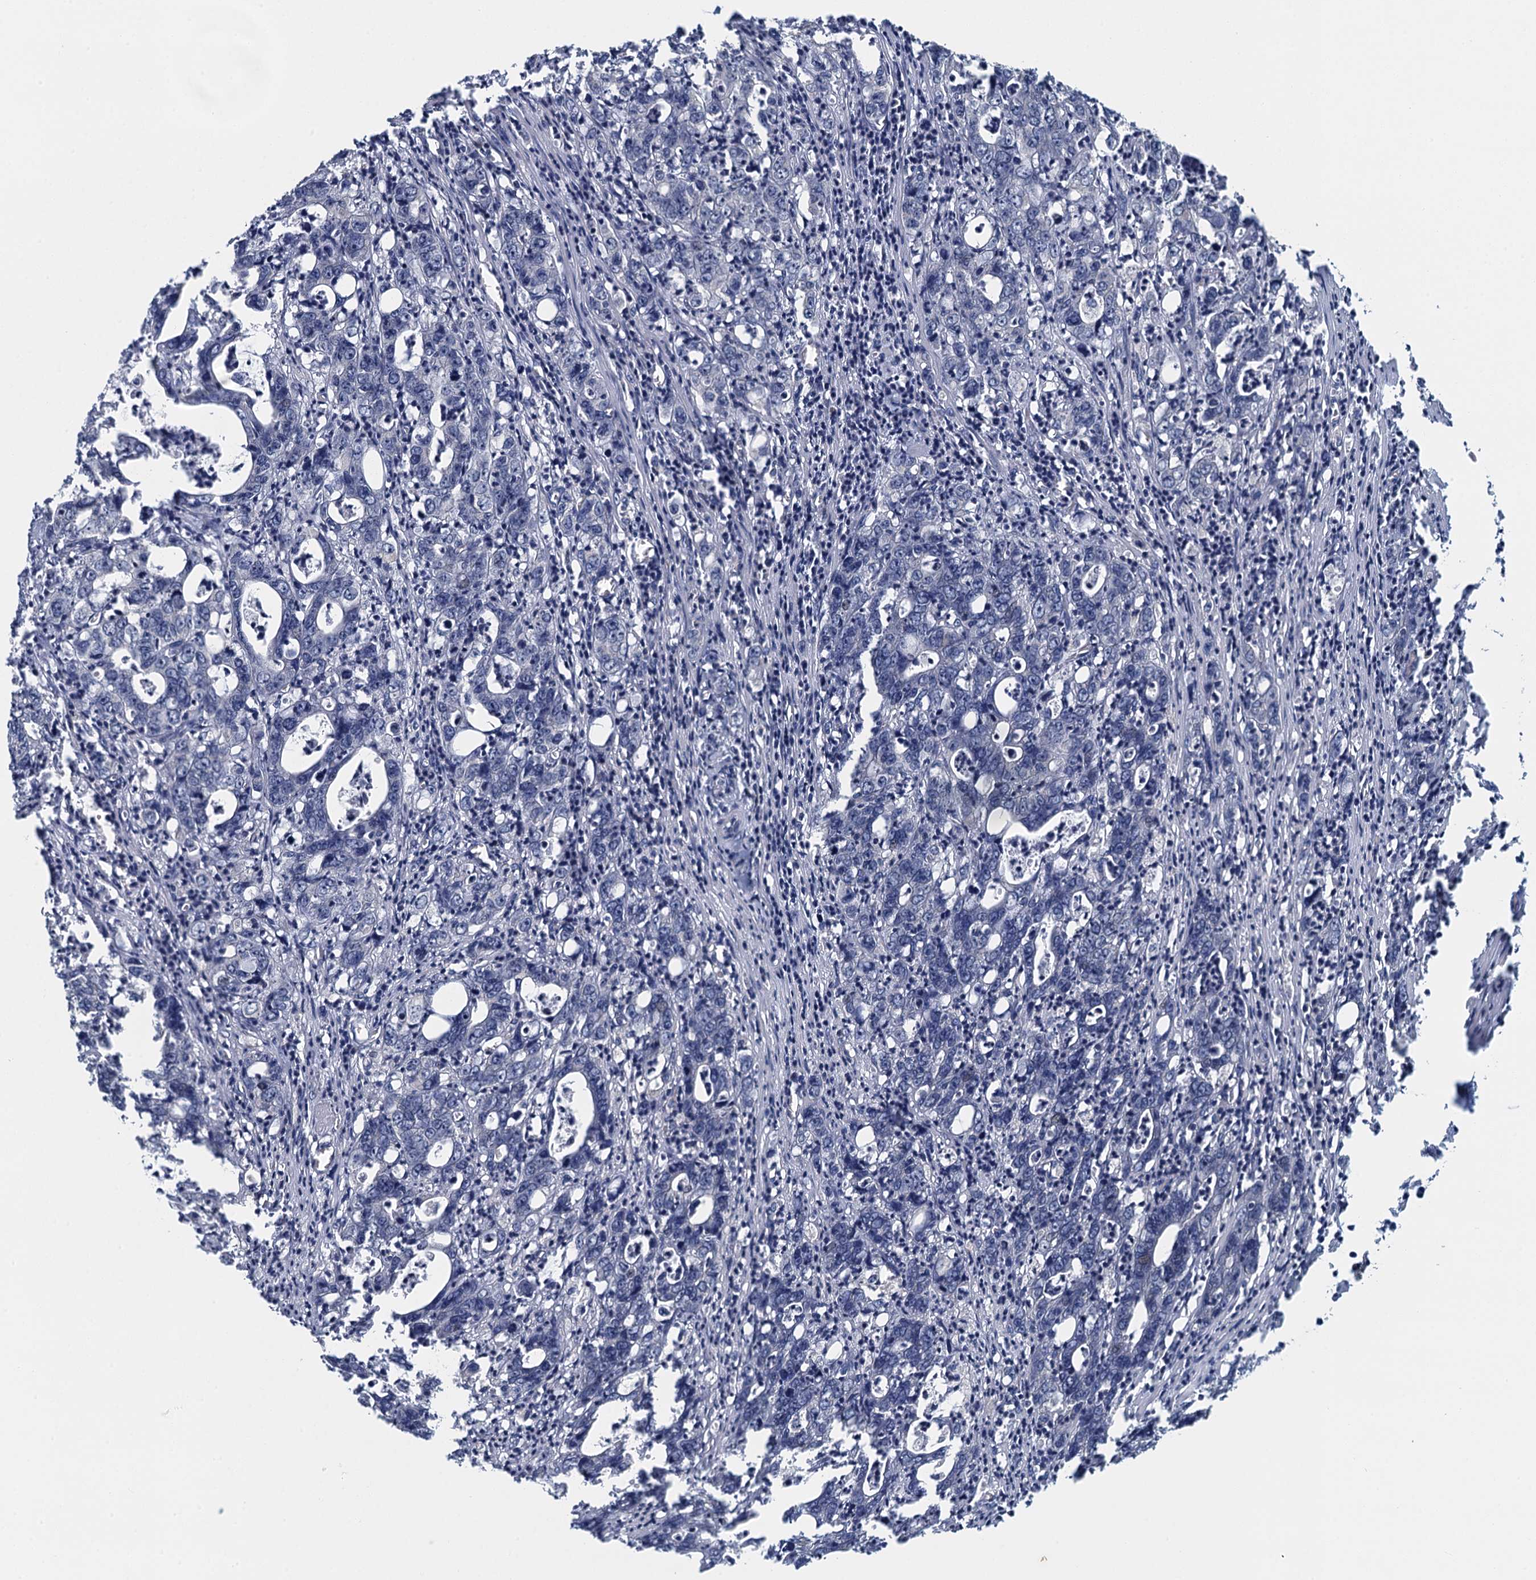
{"staining": {"intensity": "negative", "quantity": "none", "location": "none"}, "tissue": "colorectal cancer", "cell_type": "Tumor cells", "image_type": "cancer", "snomed": [{"axis": "morphology", "description": "Adenocarcinoma, NOS"}, {"axis": "topography", "description": "Colon"}], "caption": "DAB (3,3'-diaminobenzidine) immunohistochemical staining of human colorectal cancer (adenocarcinoma) shows no significant staining in tumor cells.", "gene": "ALG2", "patient": {"sex": "female", "age": 75}}